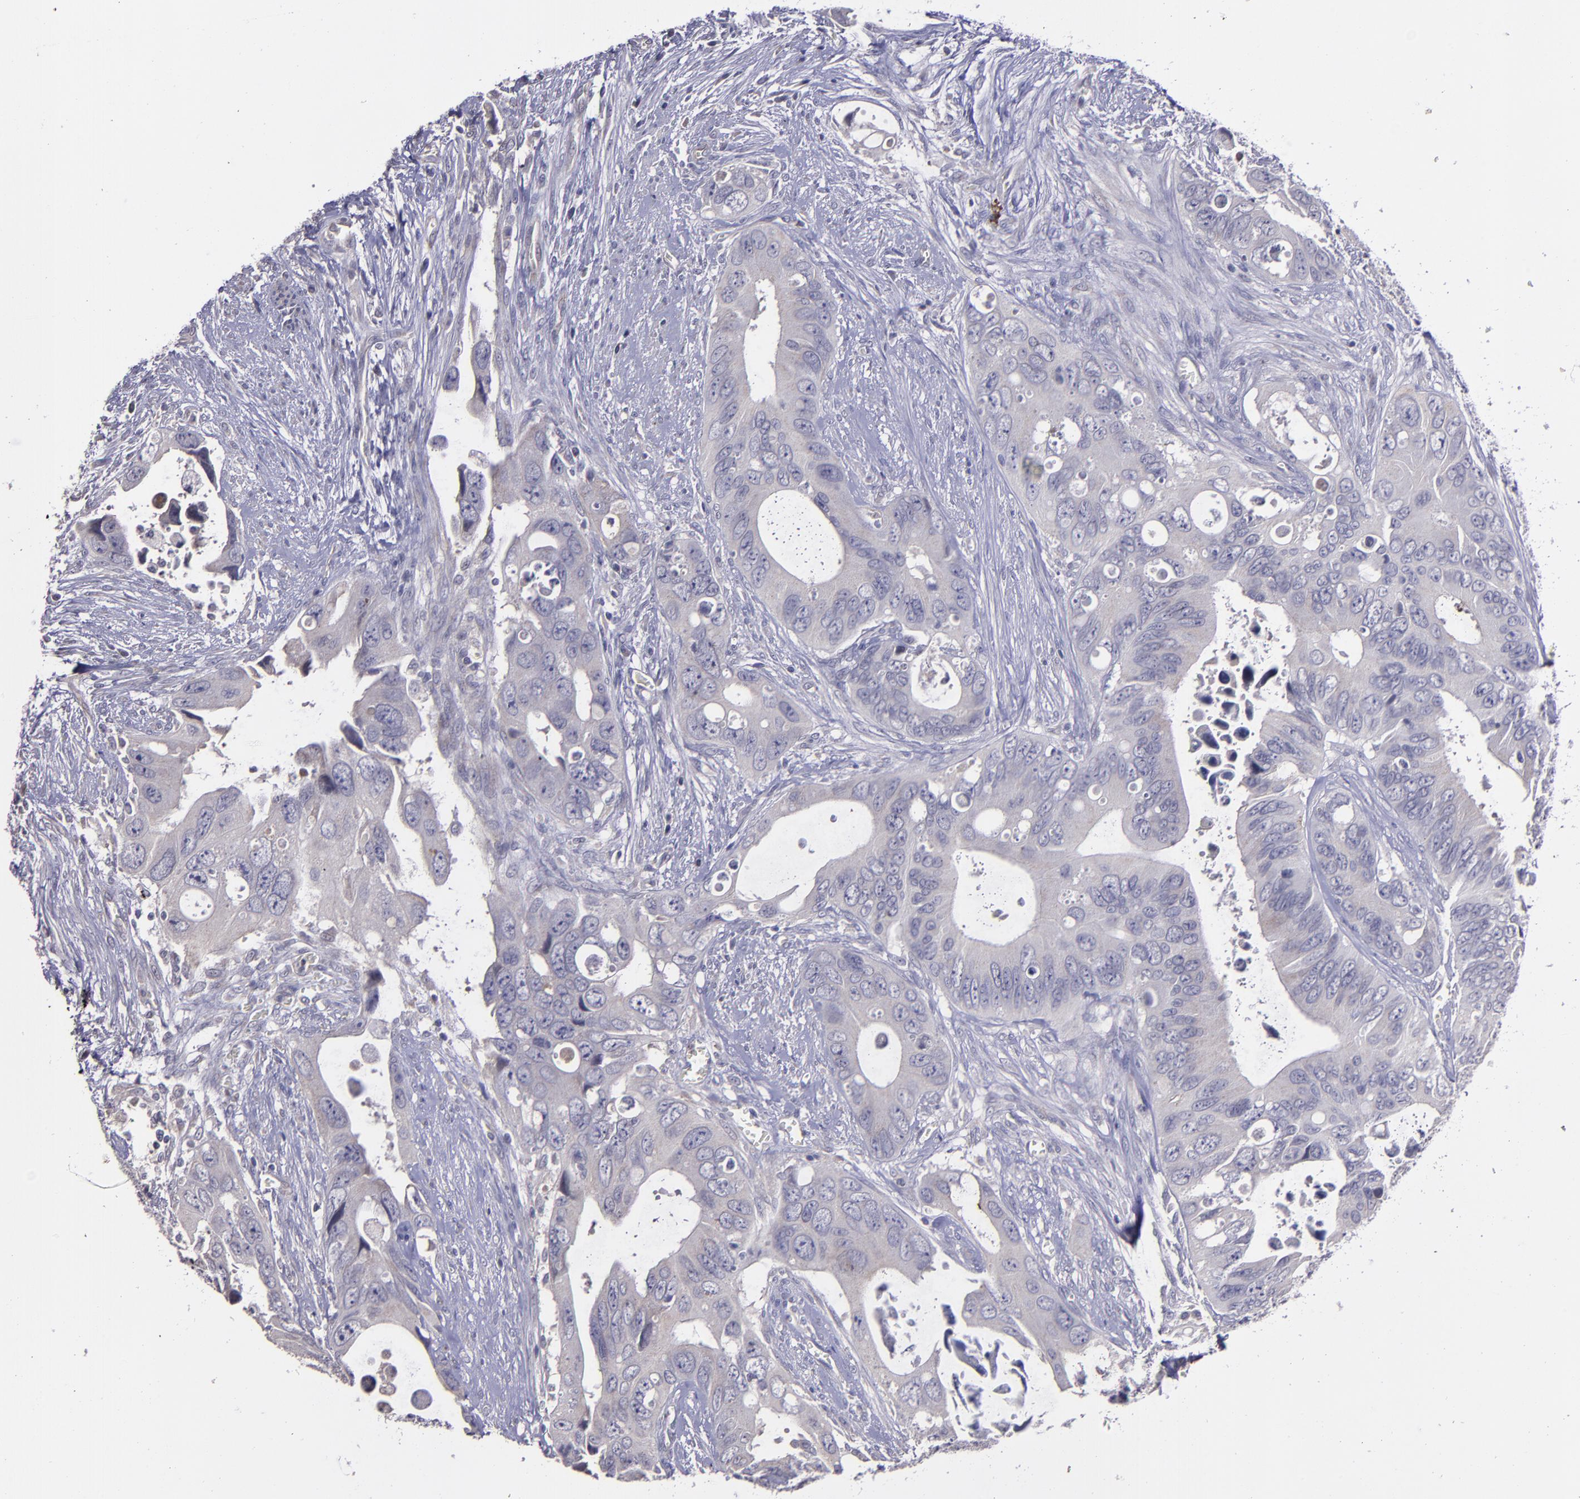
{"staining": {"intensity": "weak", "quantity": "<25%", "location": "cytoplasmic/membranous"}, "tissue": "colorectal cancer", "cell_type": "Tumor cells", "image_type": "cancer", "snomed": [{"axis": "morphology", "description": "Adenocarcinoma, NOS"}, {"axis": "topography", "description": "Rectum"}], "caption": "Human adenocarcinoma (colorectal) stained for a protein using immunohistochemistry shows no expression in tumor cells.", "gene": "MASP1", "patient": {"sex": "male", "age": 70}}